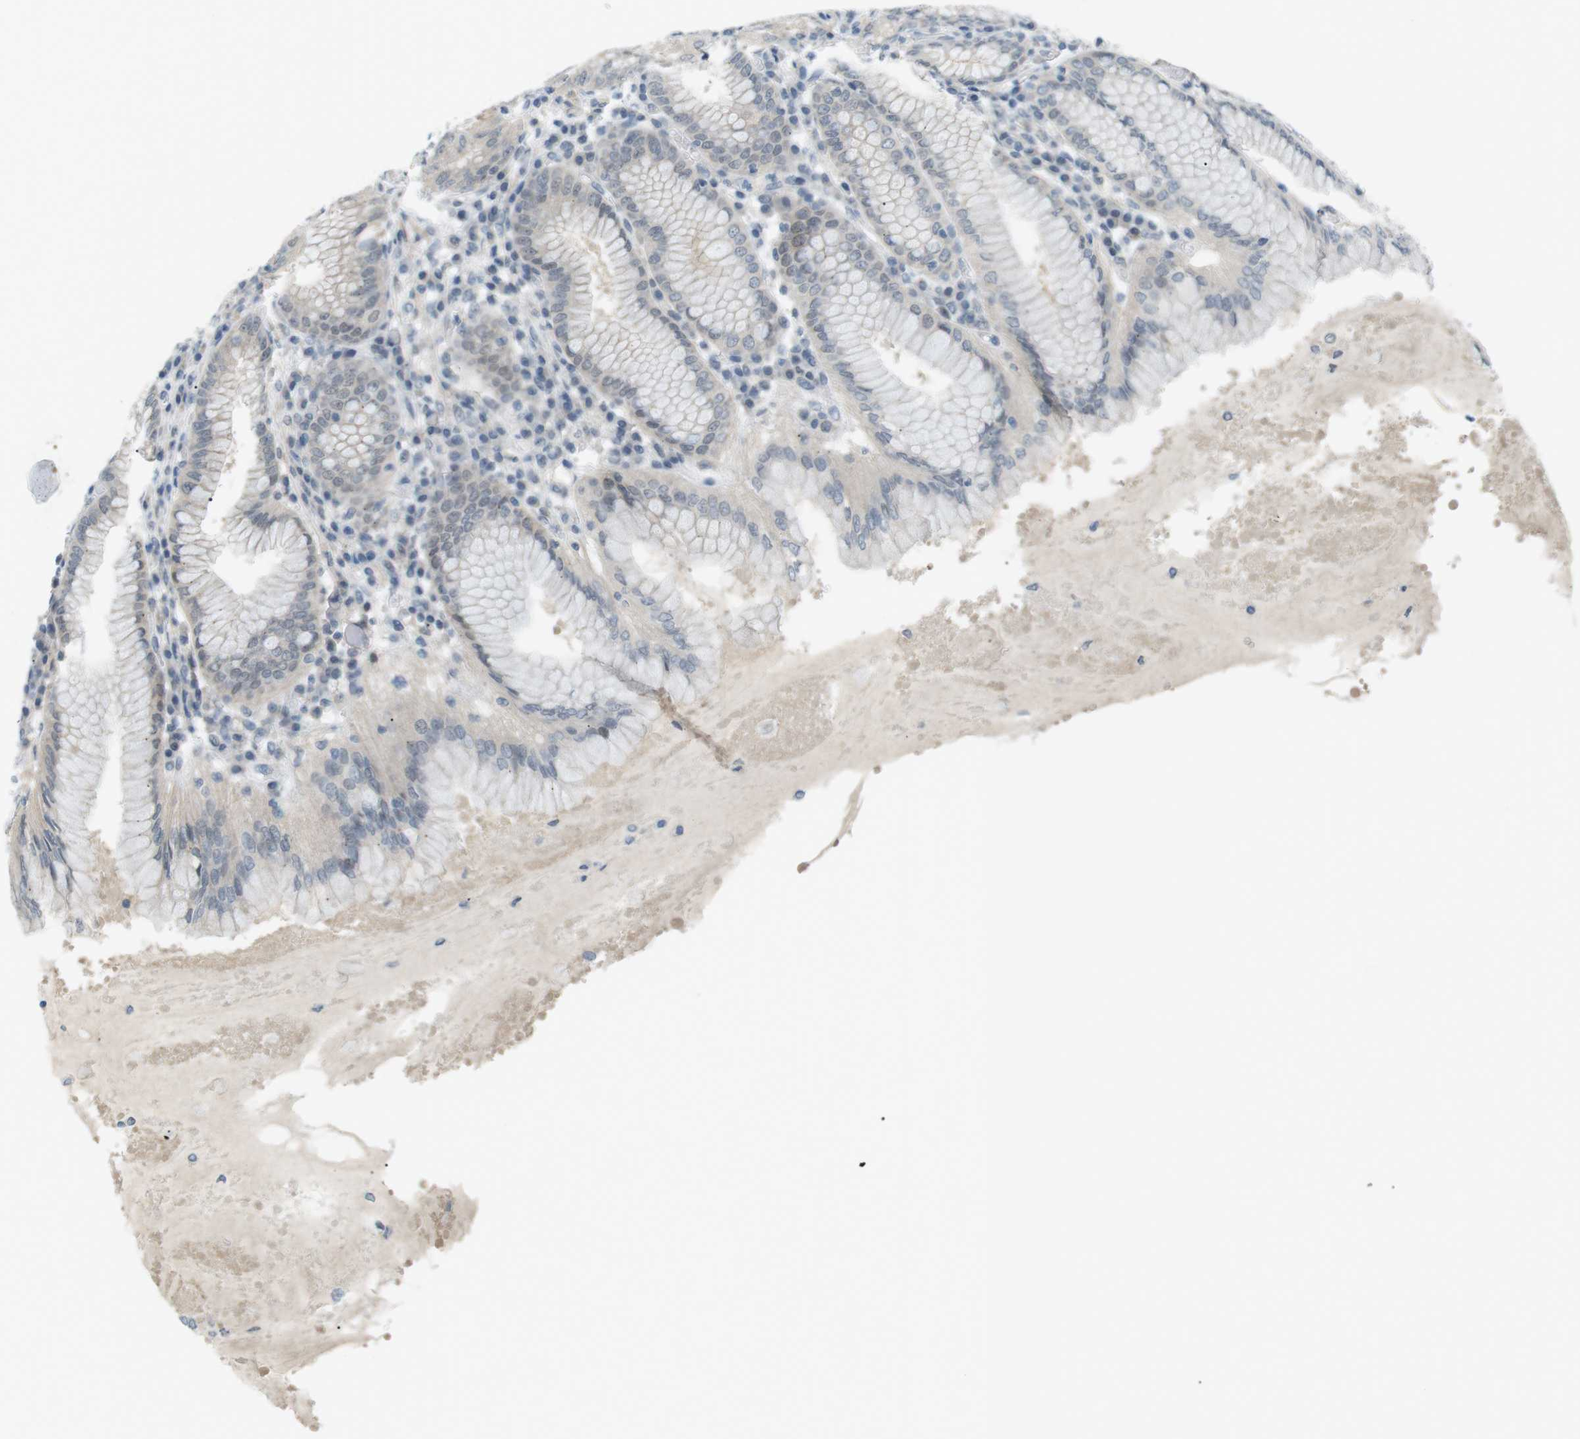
{"staining": {"intensity": "weak", "quantity": "<25%", "location": "cytoplasmic/membranous"}, "tissue": "stomach", "cell_type": "Glandular cells", "image_type": "normal", "snomed": [{"axis": "morphology", "description": "Normal tissue, NOS"}, {"axis": "topography", "description": "Stomach"}, {"axis": "topography", "description": "Stomach, lower"}], "caption": "An IHC histopathology image of benign stomach is shown. There is no staining in glandular cells of stomach.", "gene": "RTN3", "patient": {"sex": "female", "age": 56}}